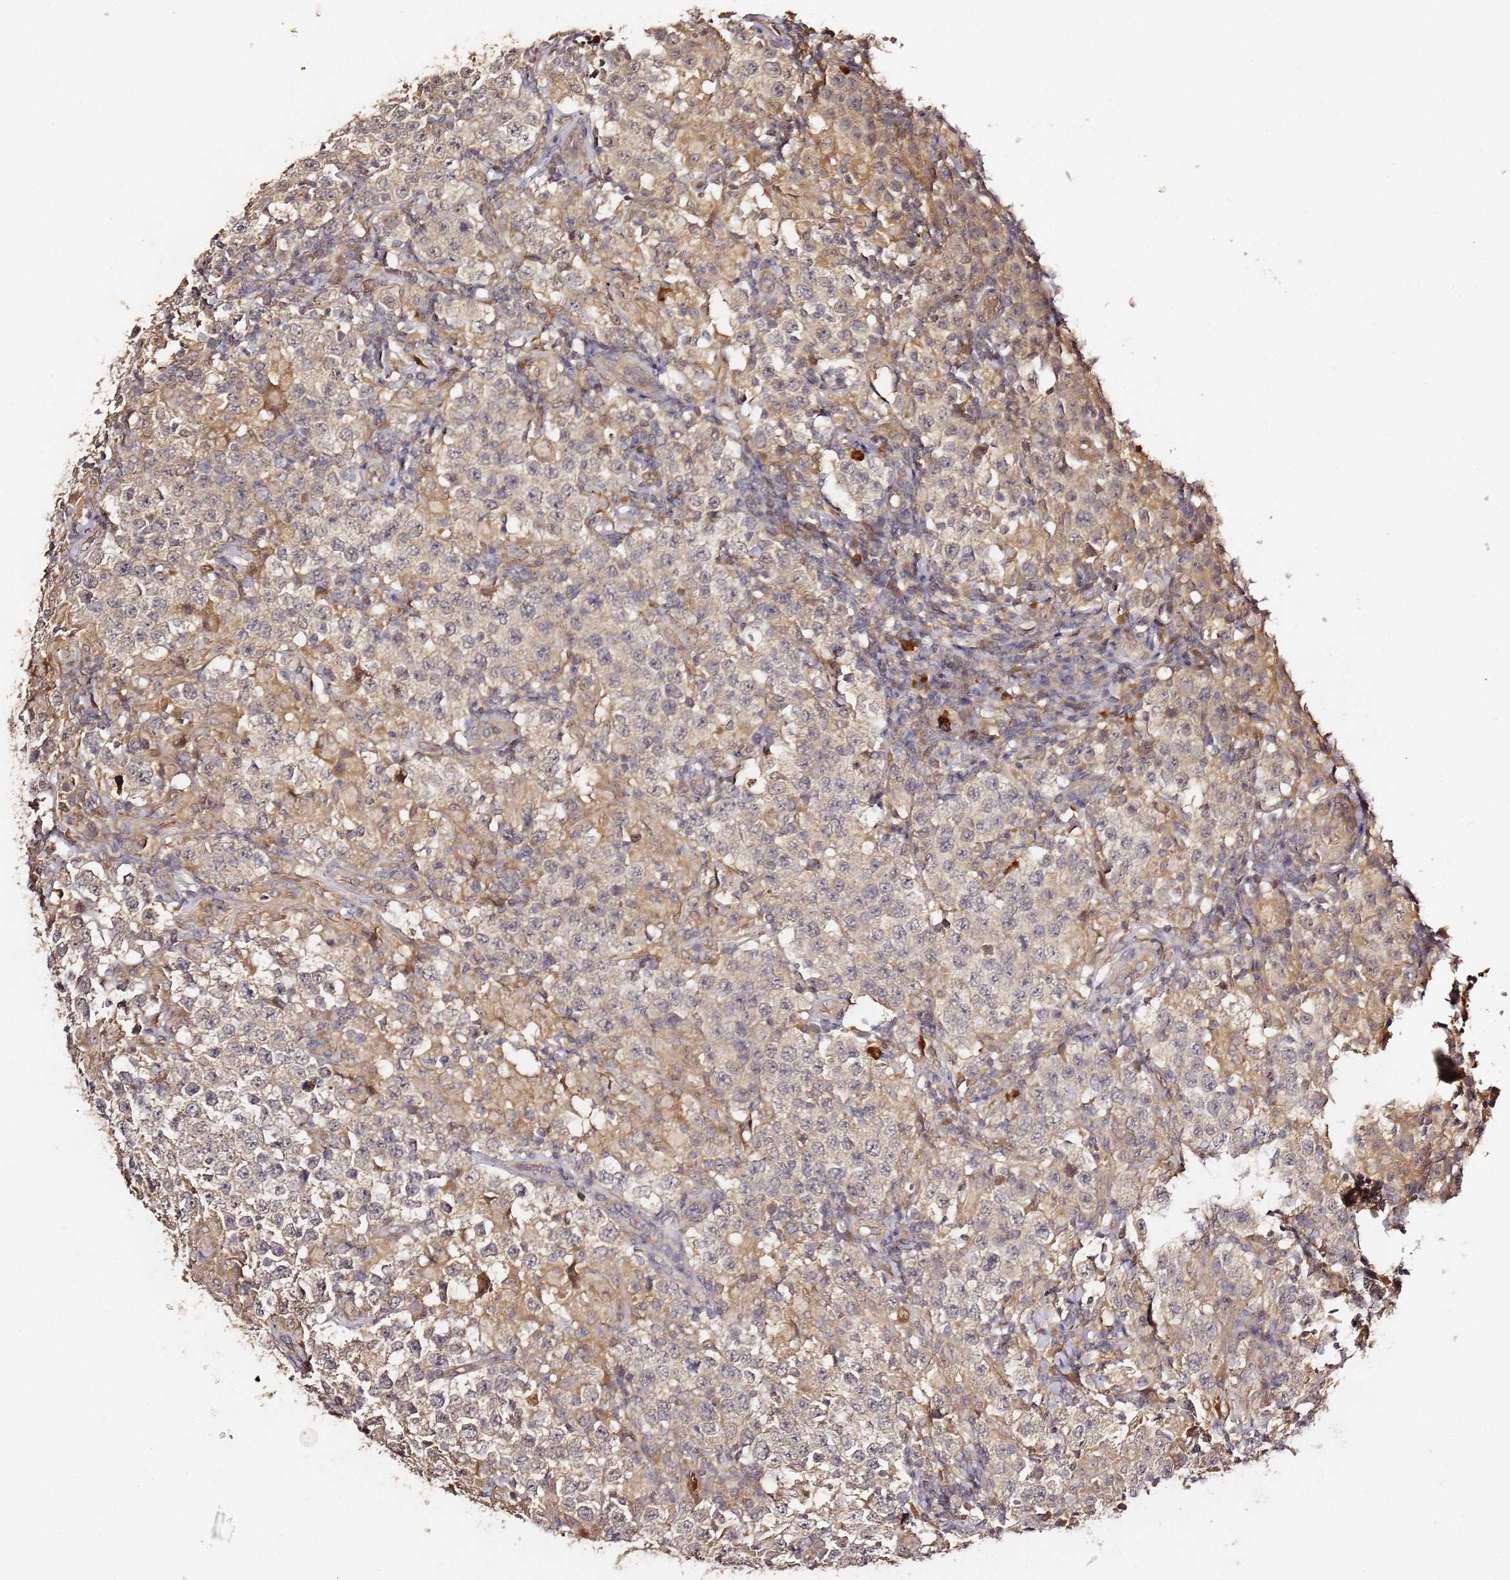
{"staining": {"intensity": "weak", "quantity": "<25%", "location": "cytoplasmic/membranous"}, "tissue": "testis cancer", "cell_type": "Tumor cells", "image_type": "cancer", "snomed": [{"axis": "morphology", "description": "Seminoma, NOS"}, {"axis": "morphology", "description": "Carcinoma, Embryonal, NOS"}, {"axis": "topography", "description": "Testis"}], "caption": "Protein analysis of testis cancer (seminoma) shows no significant expression in tumor cells.", "gene": "C6orf136", "patient": {"sex": "male", "age": 41}}